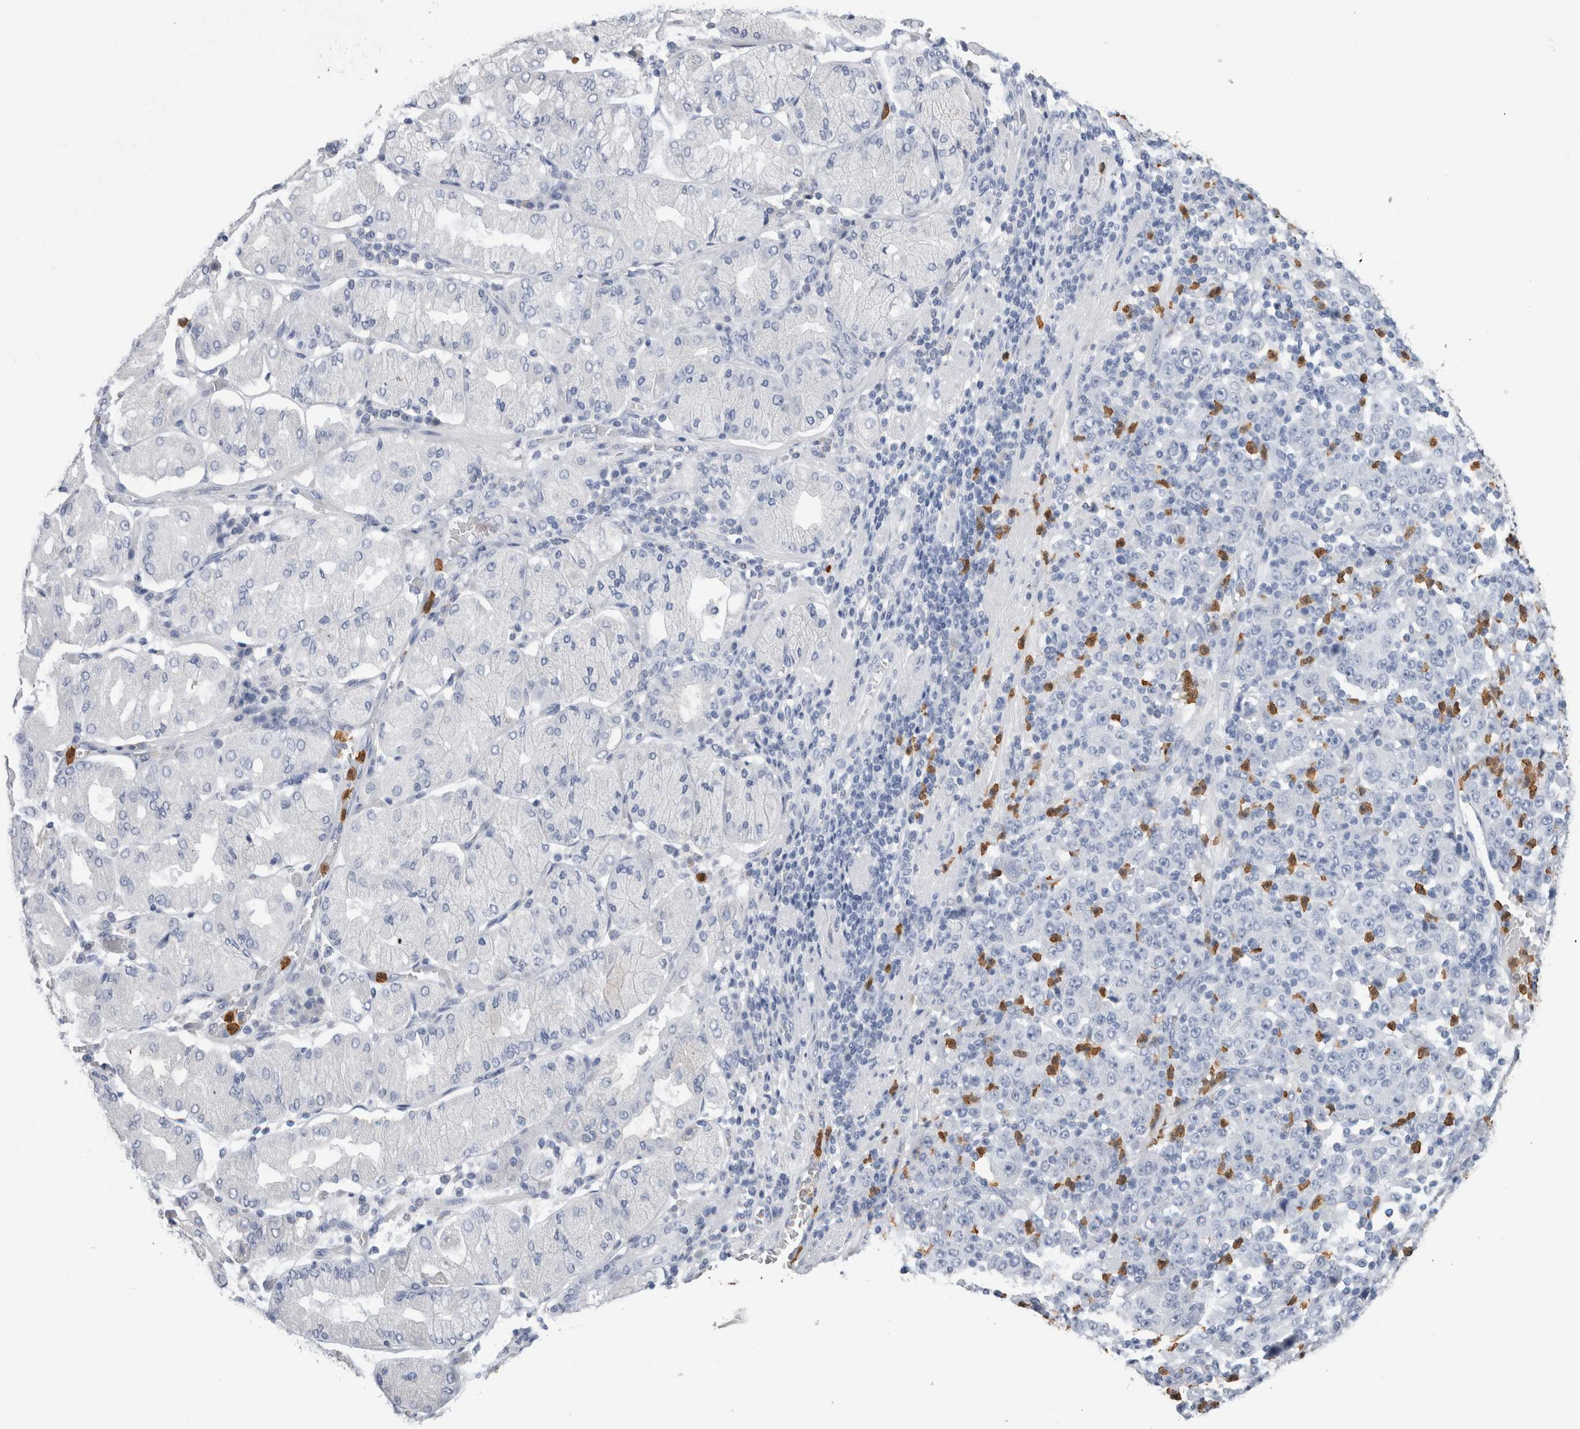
{"staining": {"intensity": "negative", "quantity": "none", "location": "none"}, "tissue": "stomach cancer", "cell_type": "Tumor cells", "image_type": "cancer", "snomed": [{"axis": "morphology", "description": "Normal tissue, NOS"}, {"axis": "morphology", "description": "Adenocarcinoma, NOS"}, {"axis": "topography", "description": "Stomach, upper"}, {"axis": "topography", "description": "Stomach"}], "caption": "Image shows no significant protein staining in tumor cells of stomach adenocarcinoma. Brightfield microscopy of immunohistochemistry (IHC) stained with DAB (brown) and hematoxylin (blue), captured at high magnification.", "gene": "S100A12", "patient": {"sex": "male", "age": 59}}